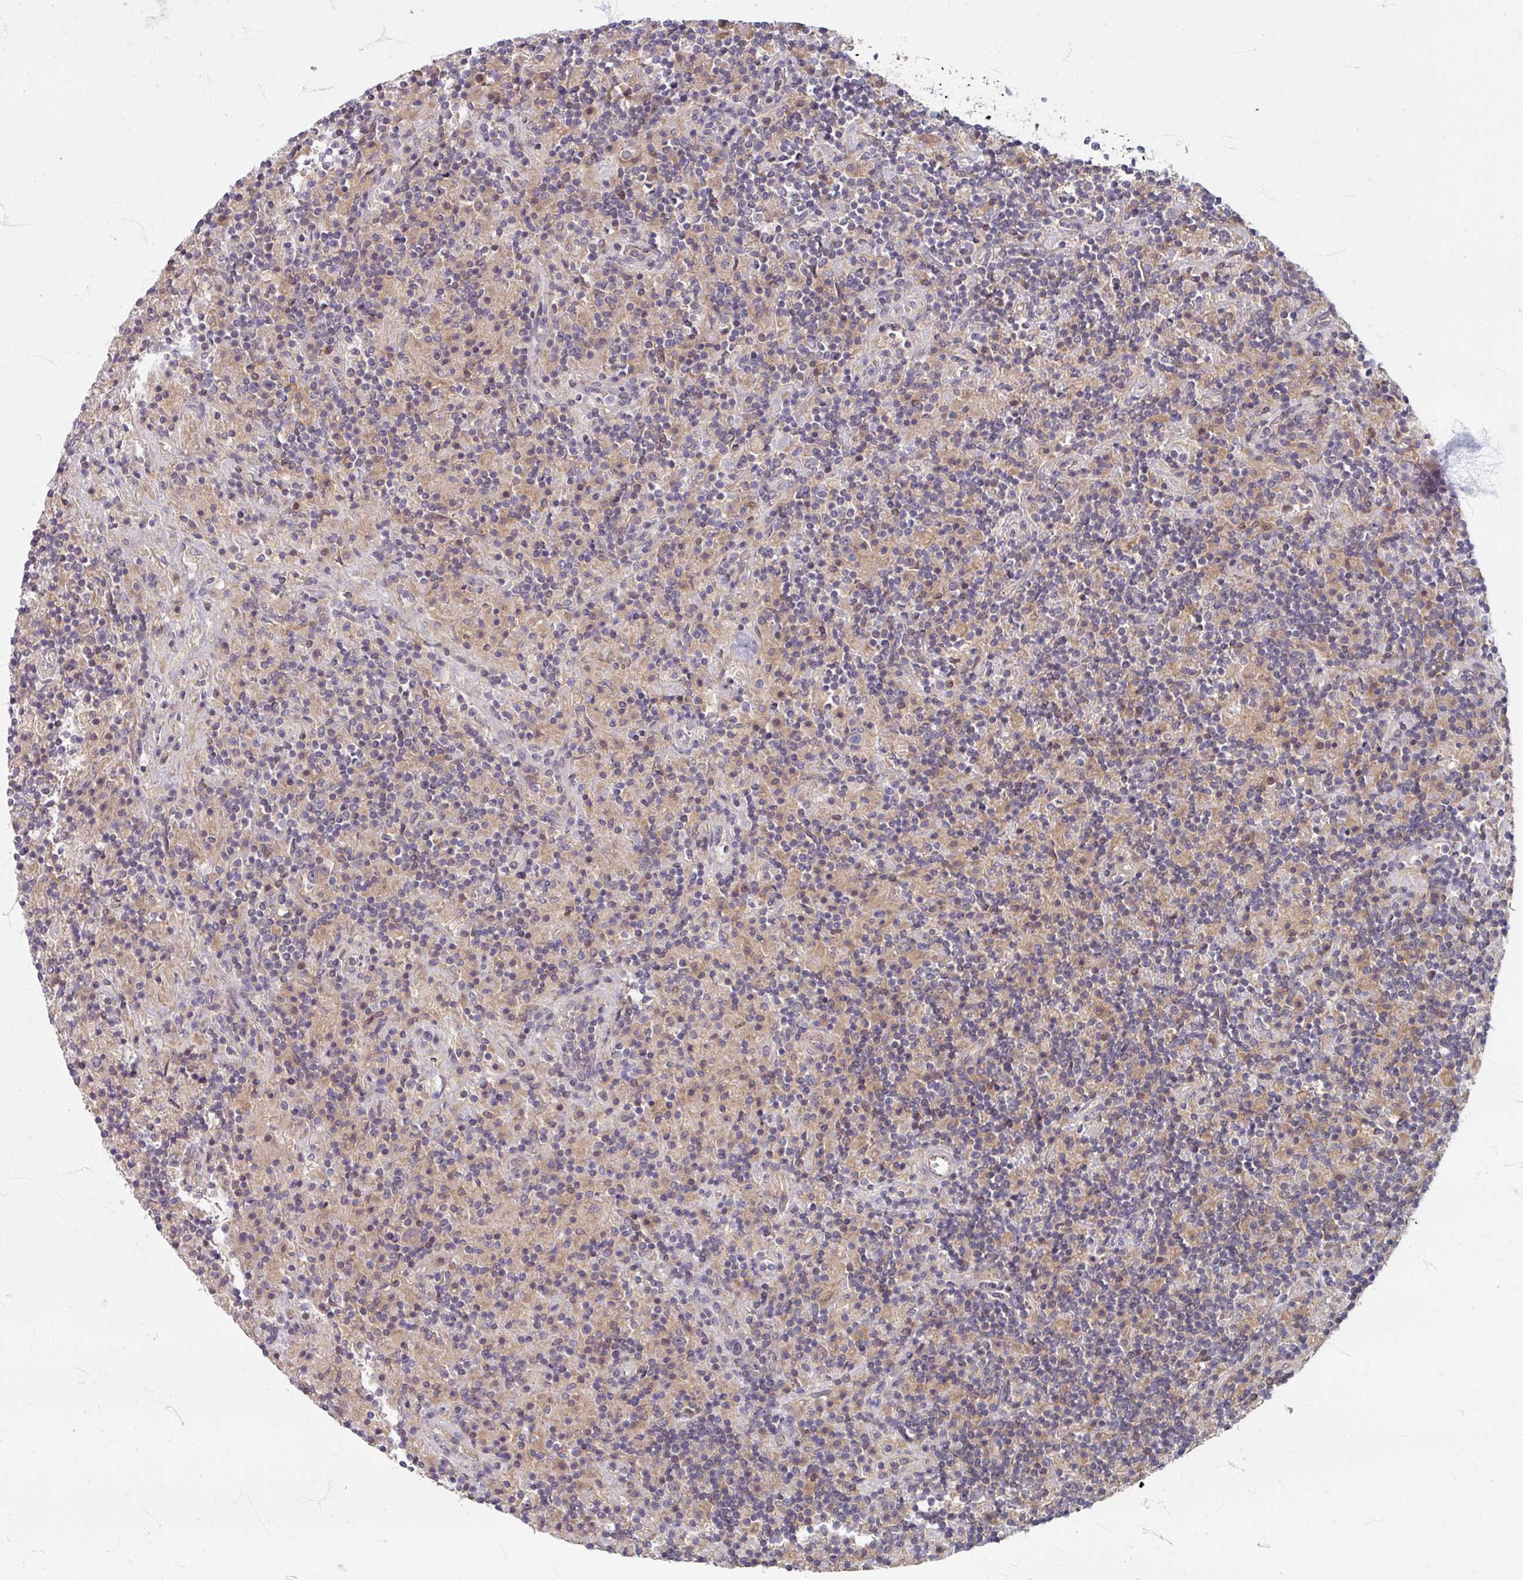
{"staining": {"intensity": "negative", "quantity": "none", "location": "none"}, "tissue": "lymphoma", "cell_type": "Tumor cells", "image_type": "cancer", "snomed": [{"axis": "morphology", "description": "Hodgkin's disease, NOS"}, {"axis": "topography", "description": "Lymph node"}], "caption": "Image shows no significant protein expression in tumor cells of Hodgkin's disease.", "gene": "STAM", "patient": {"sex": "male", "age": 70}}